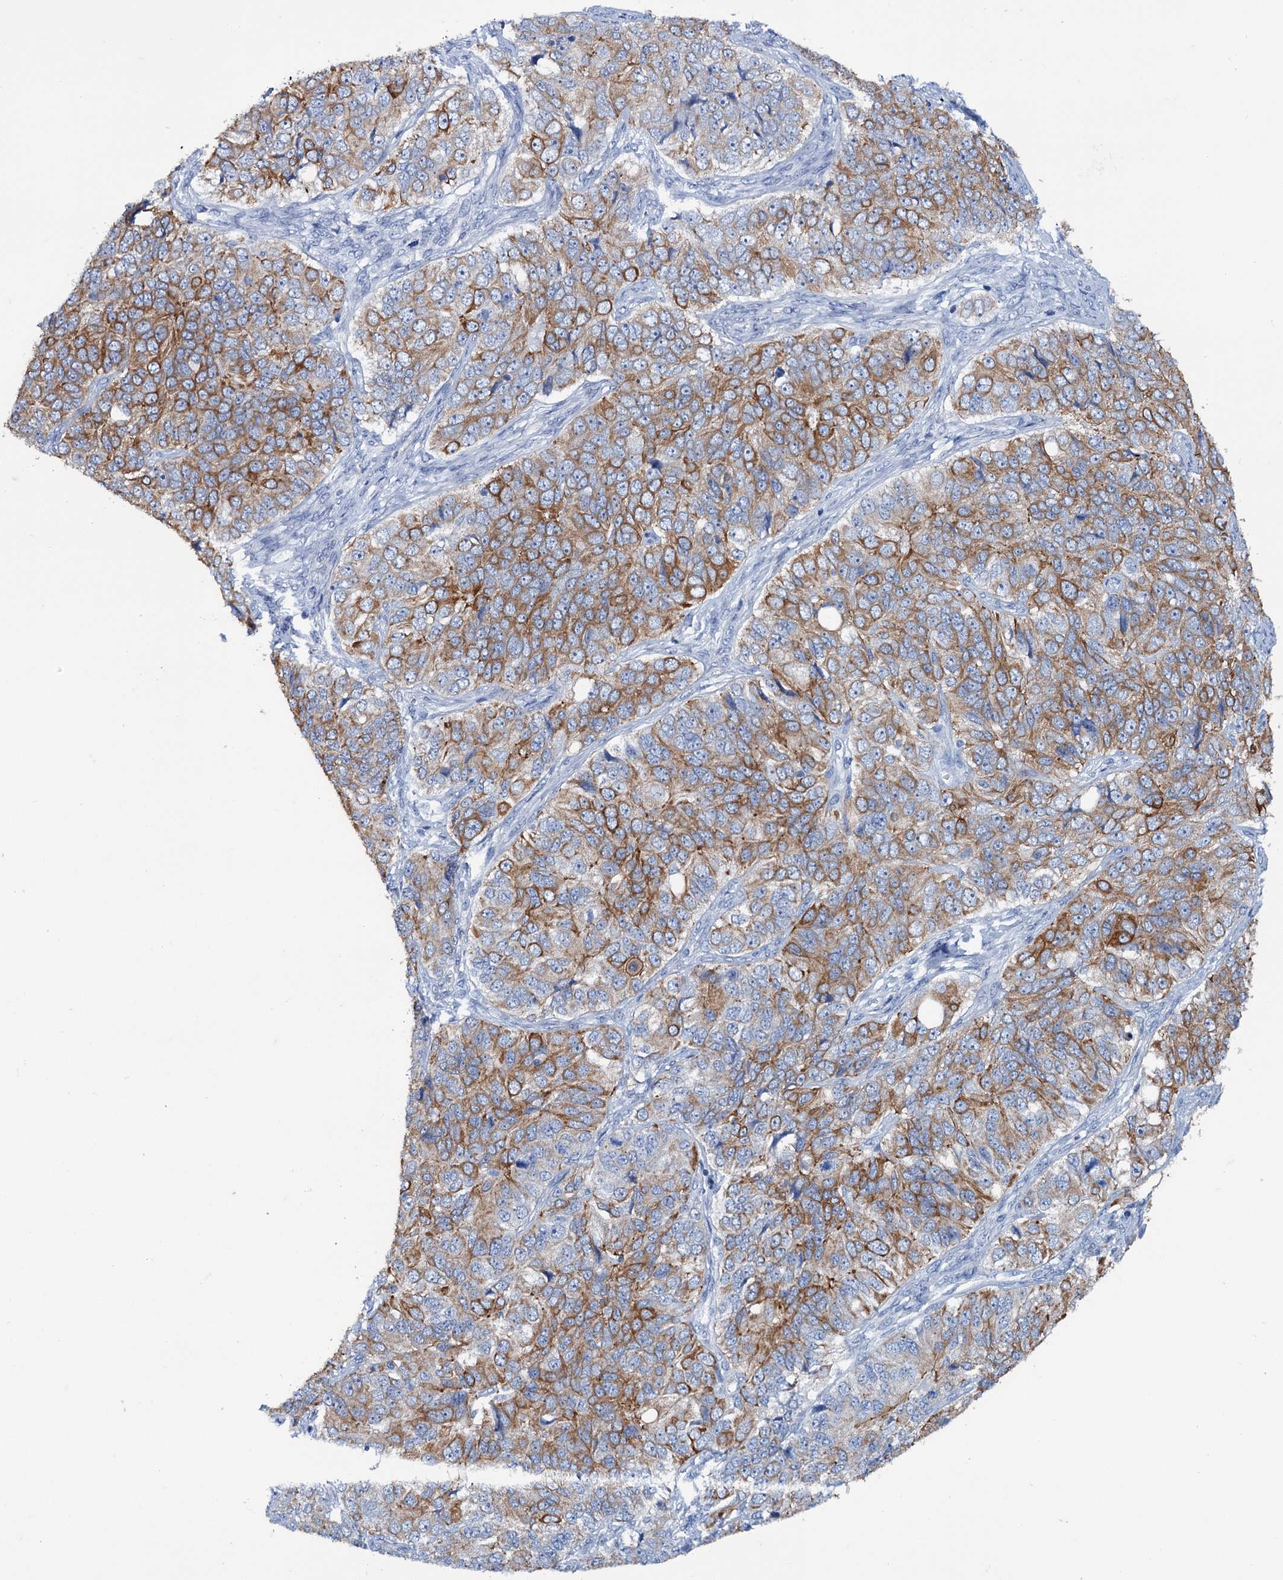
{"staining": {"intensity": "moderate", "quantity": ">75%", "location": "cytoplasmic/membranous"}, "tissue": "ovarian cancer", "cell_type": "Tumor cells", "image_type": "cancer", "snomed": [{"axis": "morphology", "description": "Carcinoma, endometroid"}, {"axis": "topography", "description": "Ovary"}], "caption": "A photomicrograph showing moderate cytoplasmic/membranous expression in about >75% of tumor cells in ovarian endometroid carcinoma, as visualized by brown immunohistochemical staining.", "gene": "FAAP20", "patient": {"sex": "female", "age": 51}}